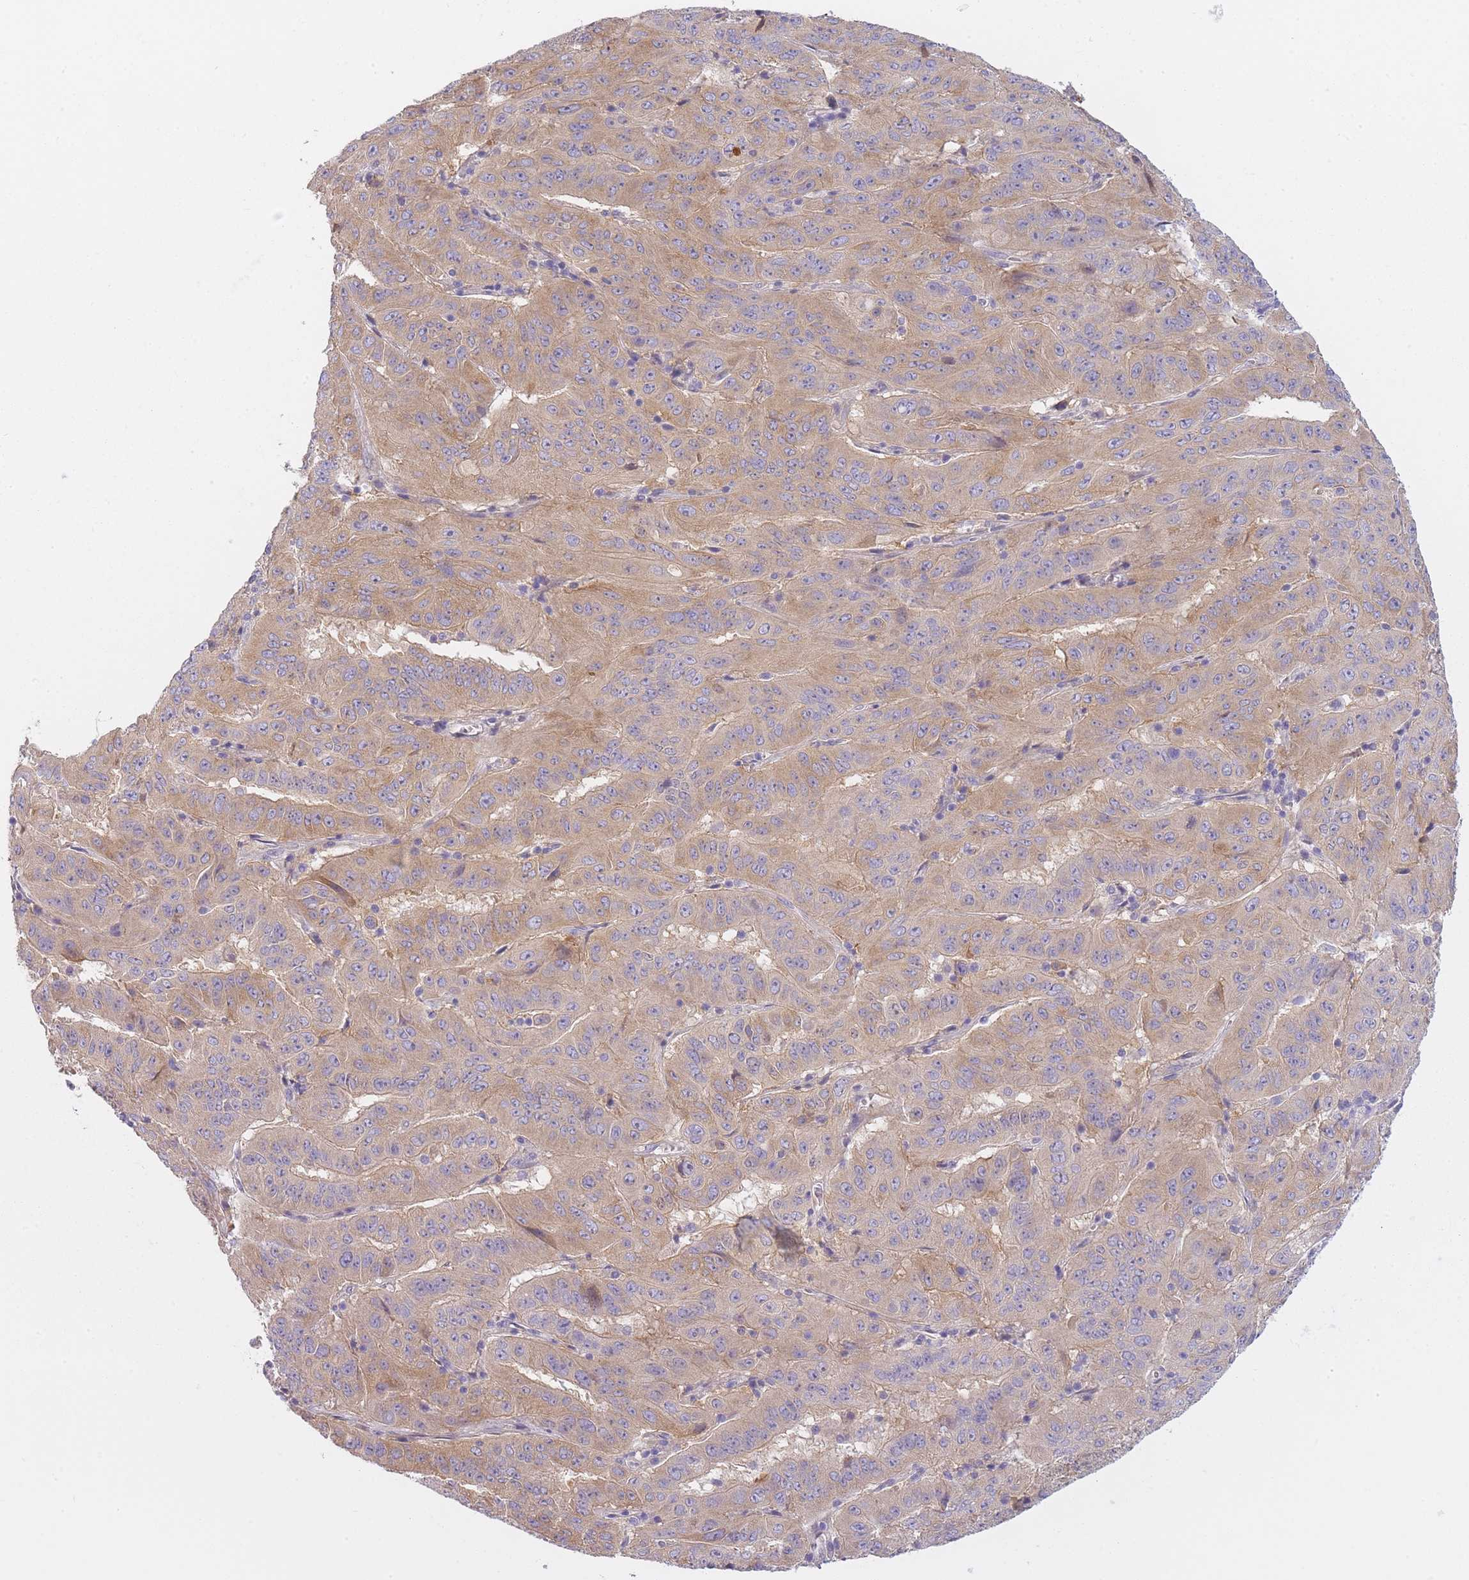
{"staining": {"intensity": "weak", "quantity": ">75%", "location": "cytoplasmic/membranous"}, "tissue": "pancreatic cancer", "cell_type": "Tumor cells", "image_type": "cancer", "snomed": [{"axis": "morphology", "description": "Adenocarcinoma, NOS"}, {"axis": "topography", "description": "Pancreas"}], "caption": "A histopathology image showing weak cytoplasmic/membranous staining in about >75% of tumor cells in pancreatic cancer (adenocarcinoma), as visualized by brown immunohistochemical staining.", "gene": "AP3M2", "patient": {"sex": "male", "age": 63}}